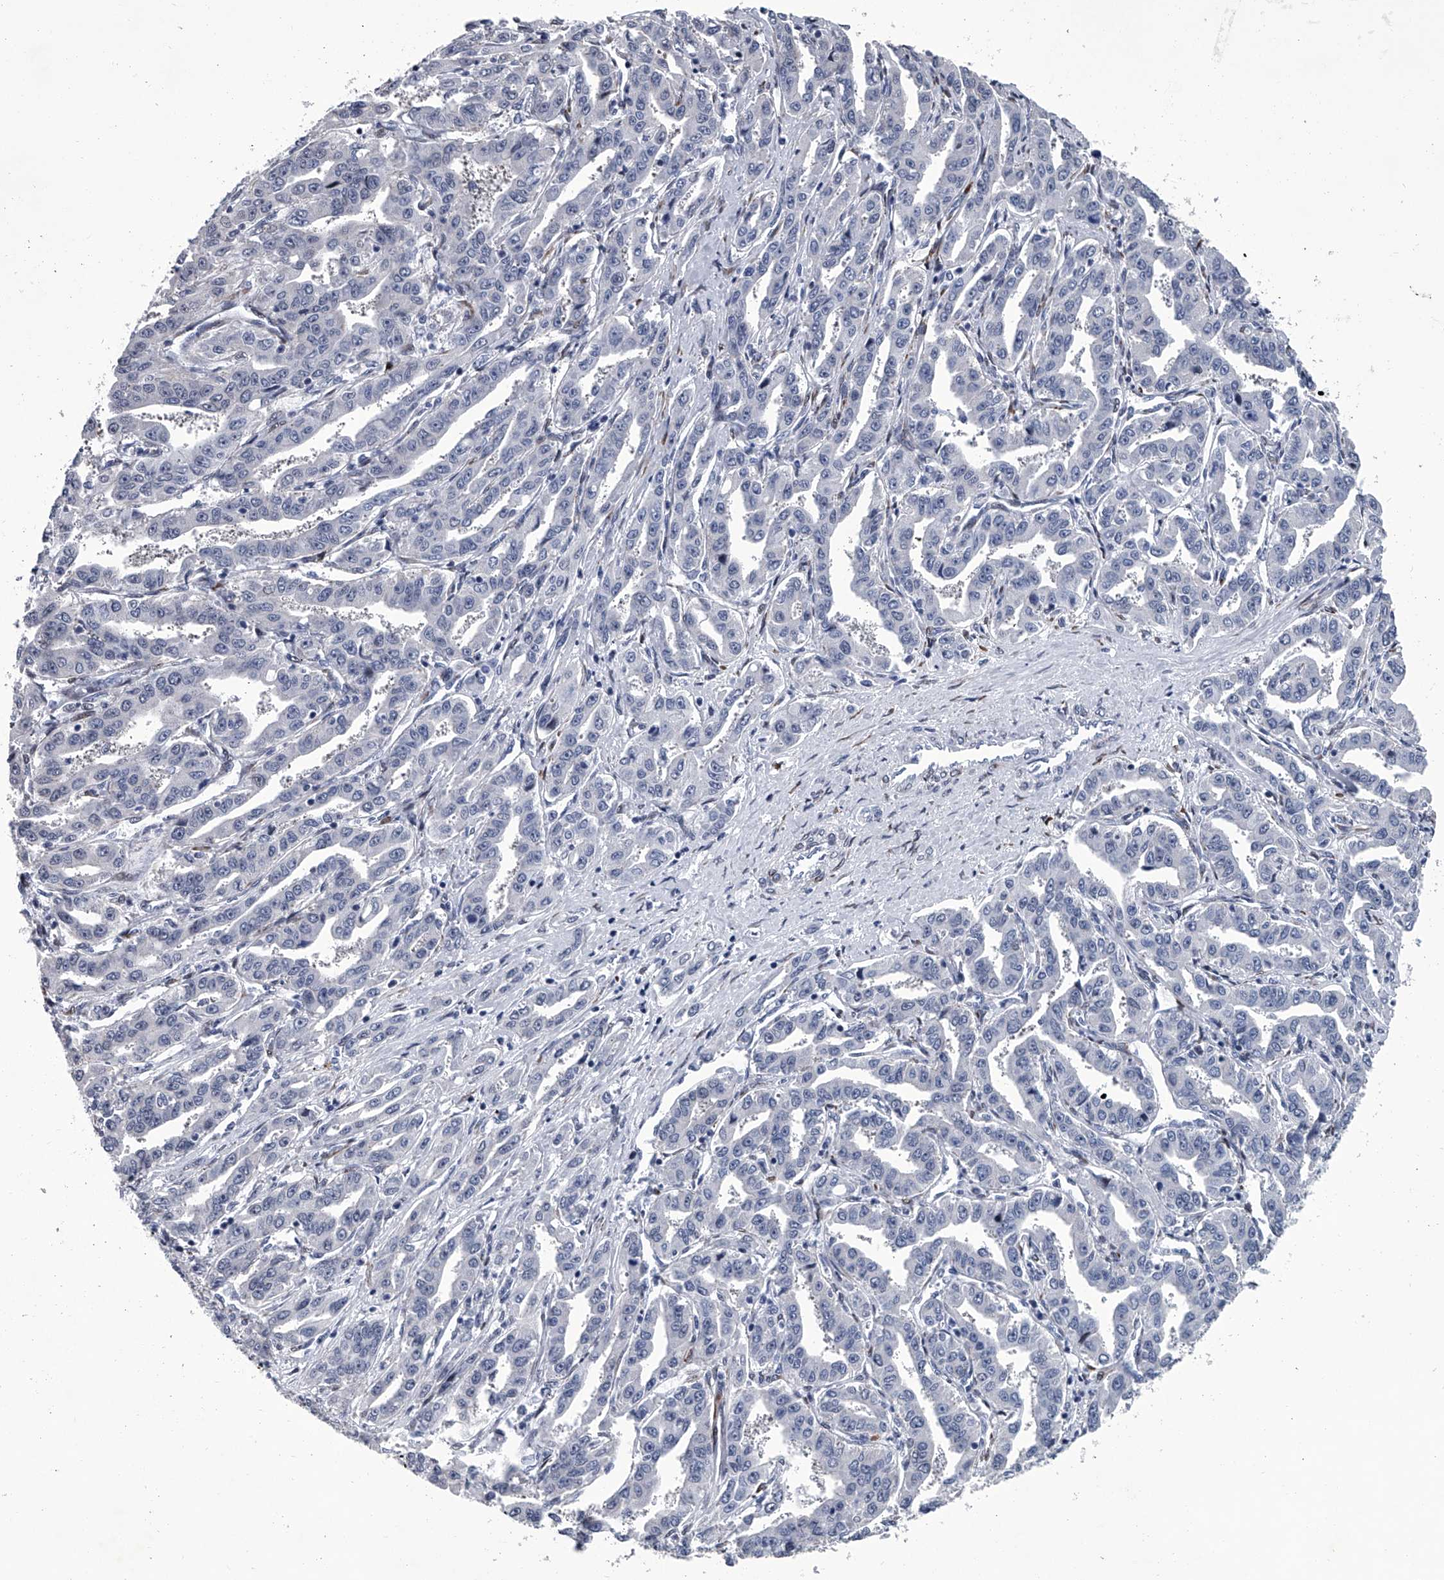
{"staining": {"intensity": "negative", "quantity": "none", "location": "none"}, "tissue": "liver cancer", "cell_type": "Tumor cells", "image_type": "cancer", "snomed": [{"axis": "morphology", "description": "Cholangiocarcinoma"}, {"axis": "topography", "description": "Liver"}], "caption": "Immunohistochemical staining of human liver cancer displays no significant expression in tumor cells. (Brightfield microscopy of DAB (3,3'-diaminobenzidine) IHC at high magnification).", "gene": "PPP2R5D", "patient": {"sex": "male", "age": 59}}